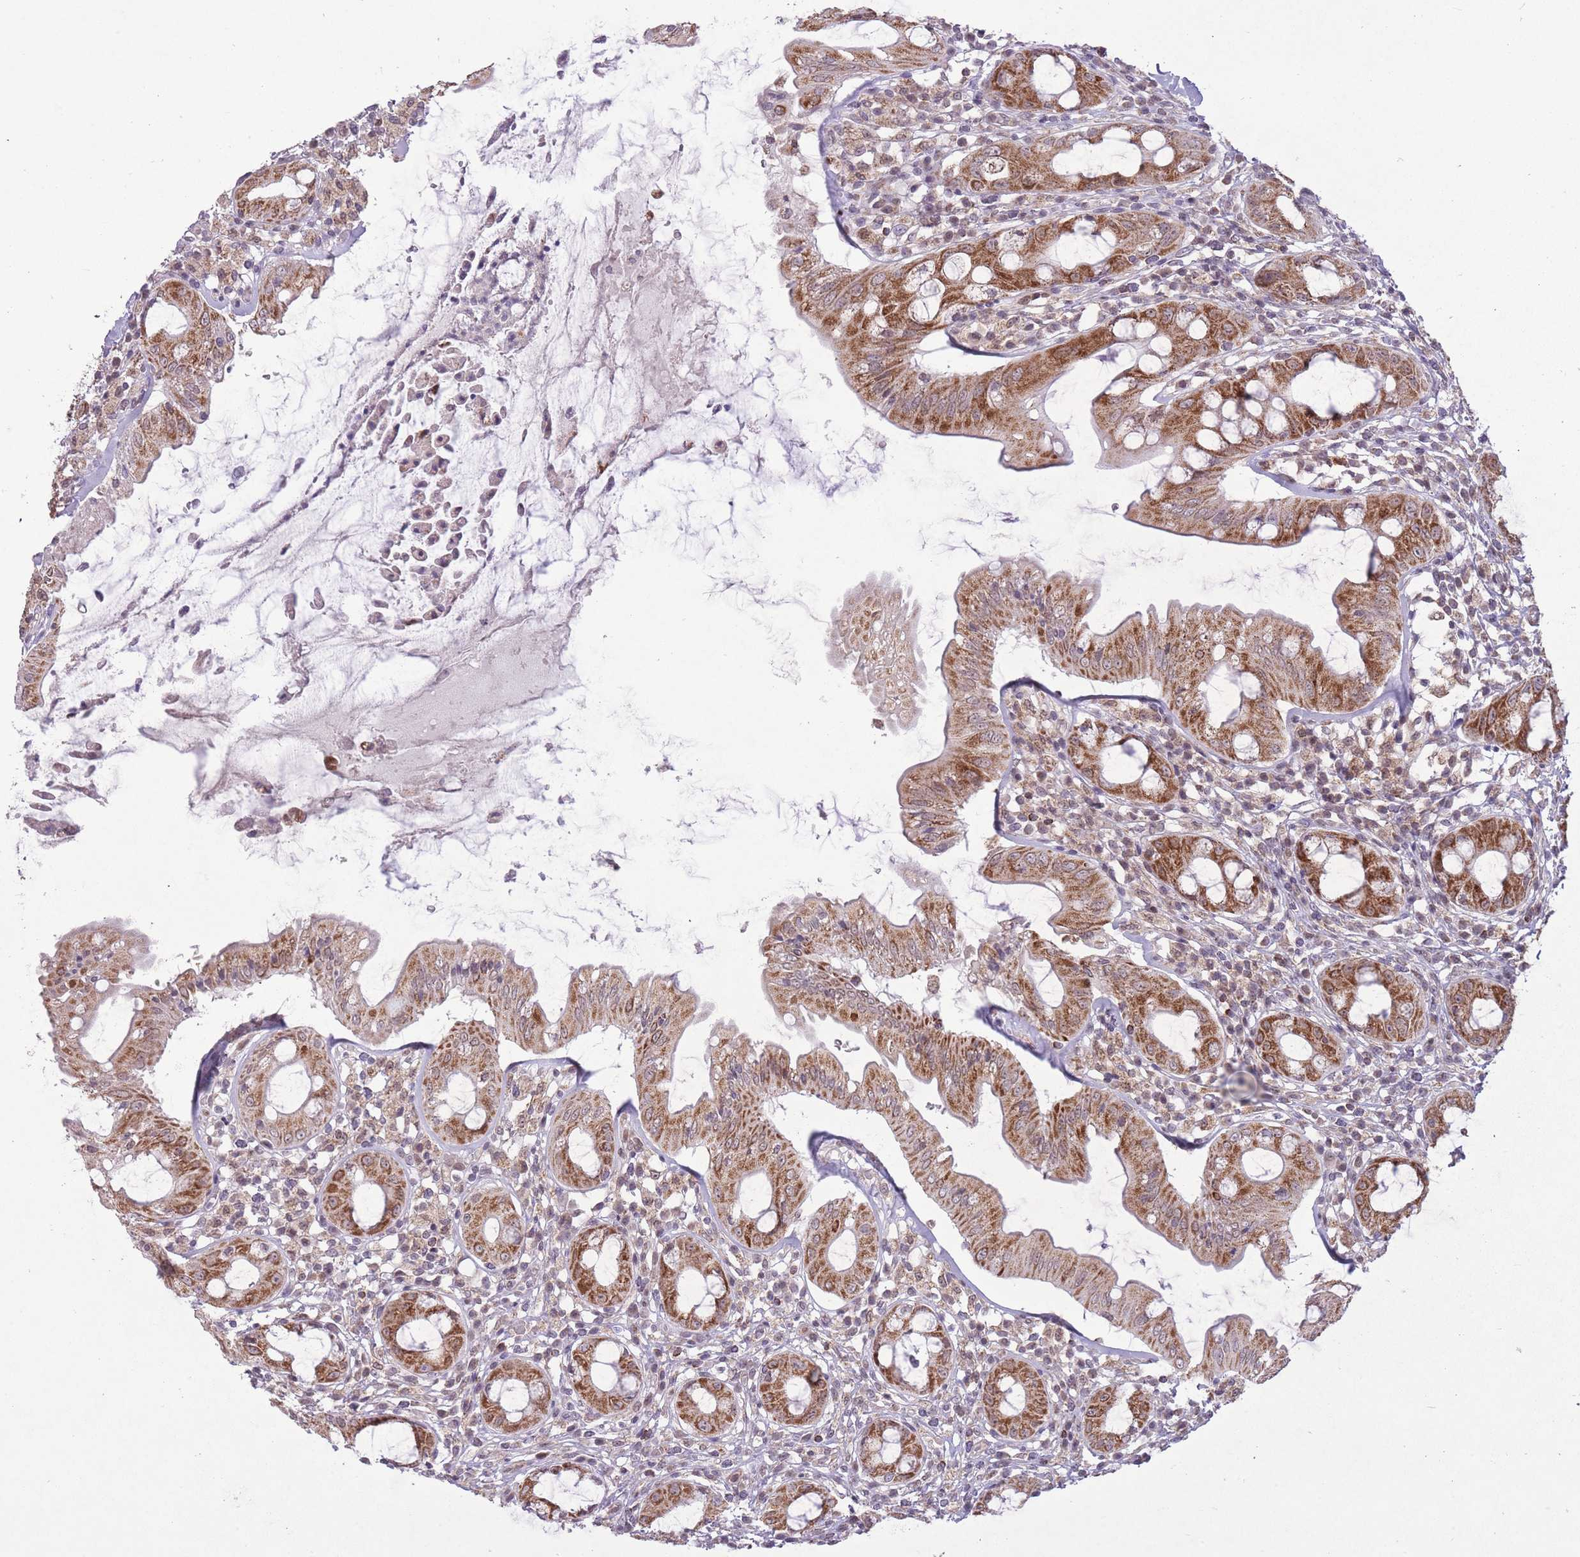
{"staining": {"intensity": "strong", "quantity": ">75%", "location": "cytoplasmic/membranous"}, "tissue": "rectum", "cell_type": "Glandular cells", "image_type": "normal", "snomed": [{"axis": "morphology", "description": "Normal tissue, NOS"}, {"axis": "topography", "description": "Rectum"}], "caption": "High-magnification brightfield microscopy of benign rectum stained with DAB (brown) and counterstained with hematoxylin (blue). glandular cells exhibit strong cytoplasmic/membranous staining is identified in approximately>75% of cells. (Stains: DAB (3,3'-diaminobenzidine) in brown, nuclei in blue, Microscopy: brightfield microscopy at high magnification).", "gene": "DPYSL4", "patient": {"sex": "female", "age": 57}}